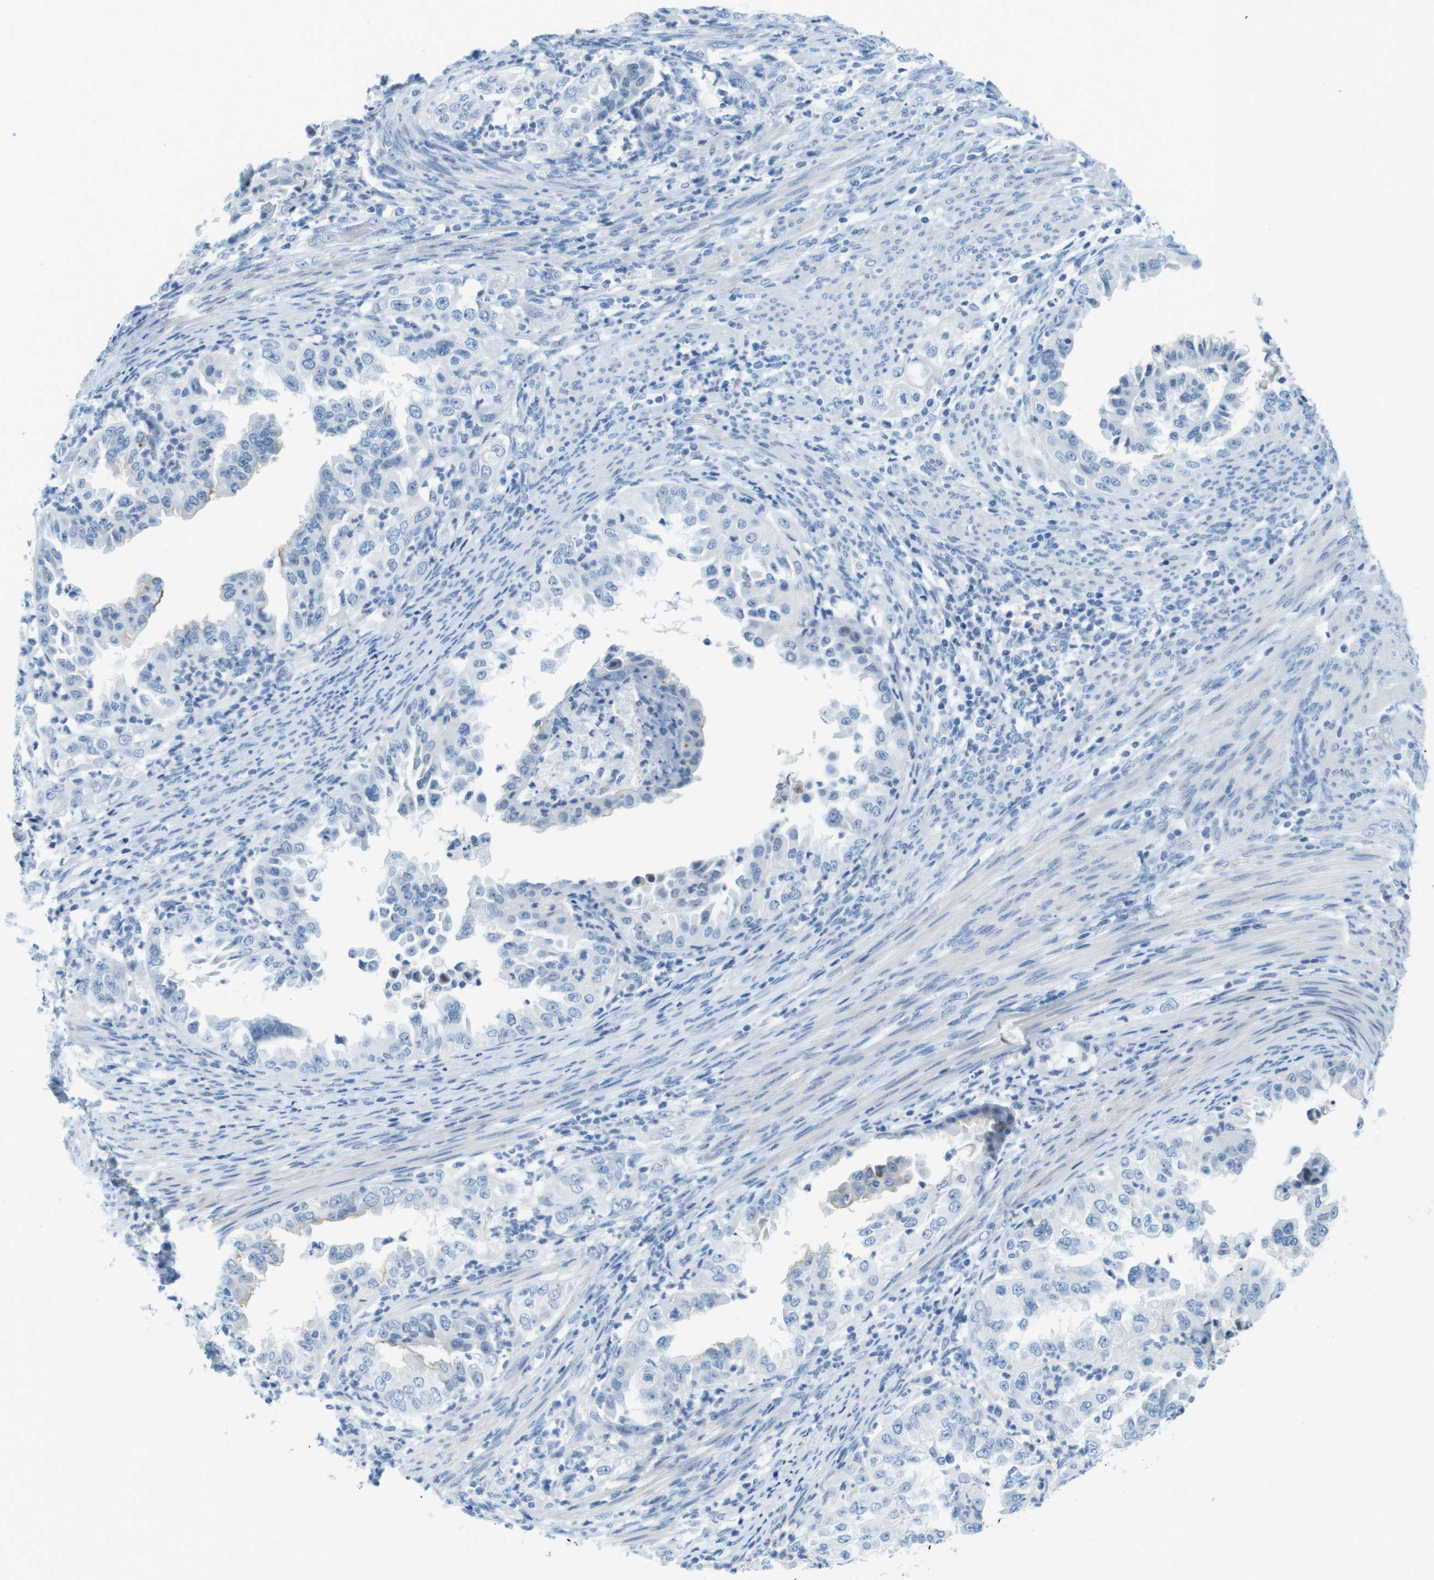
{"staining": {"intensity": "negative", "quantity": "none", "location": "none"}, "tissue": "endometrial cancer", "cell_type": "Tumor cells", "image_type": "cancer", "snomed": [{"axis": "morphology", "description": "Adenocarcinoma, NOS"}, {"axis": "topography", "description": "Endometrium"}], "caption": "IHC micrograph of neoplastic tissue: endometrial cancer (adenocarcinoma) stained with DAB exhibits no significant protein staining in tumor cells.", "gene": "CDHR2", "patient": {"sex": "female", "age": 85}}